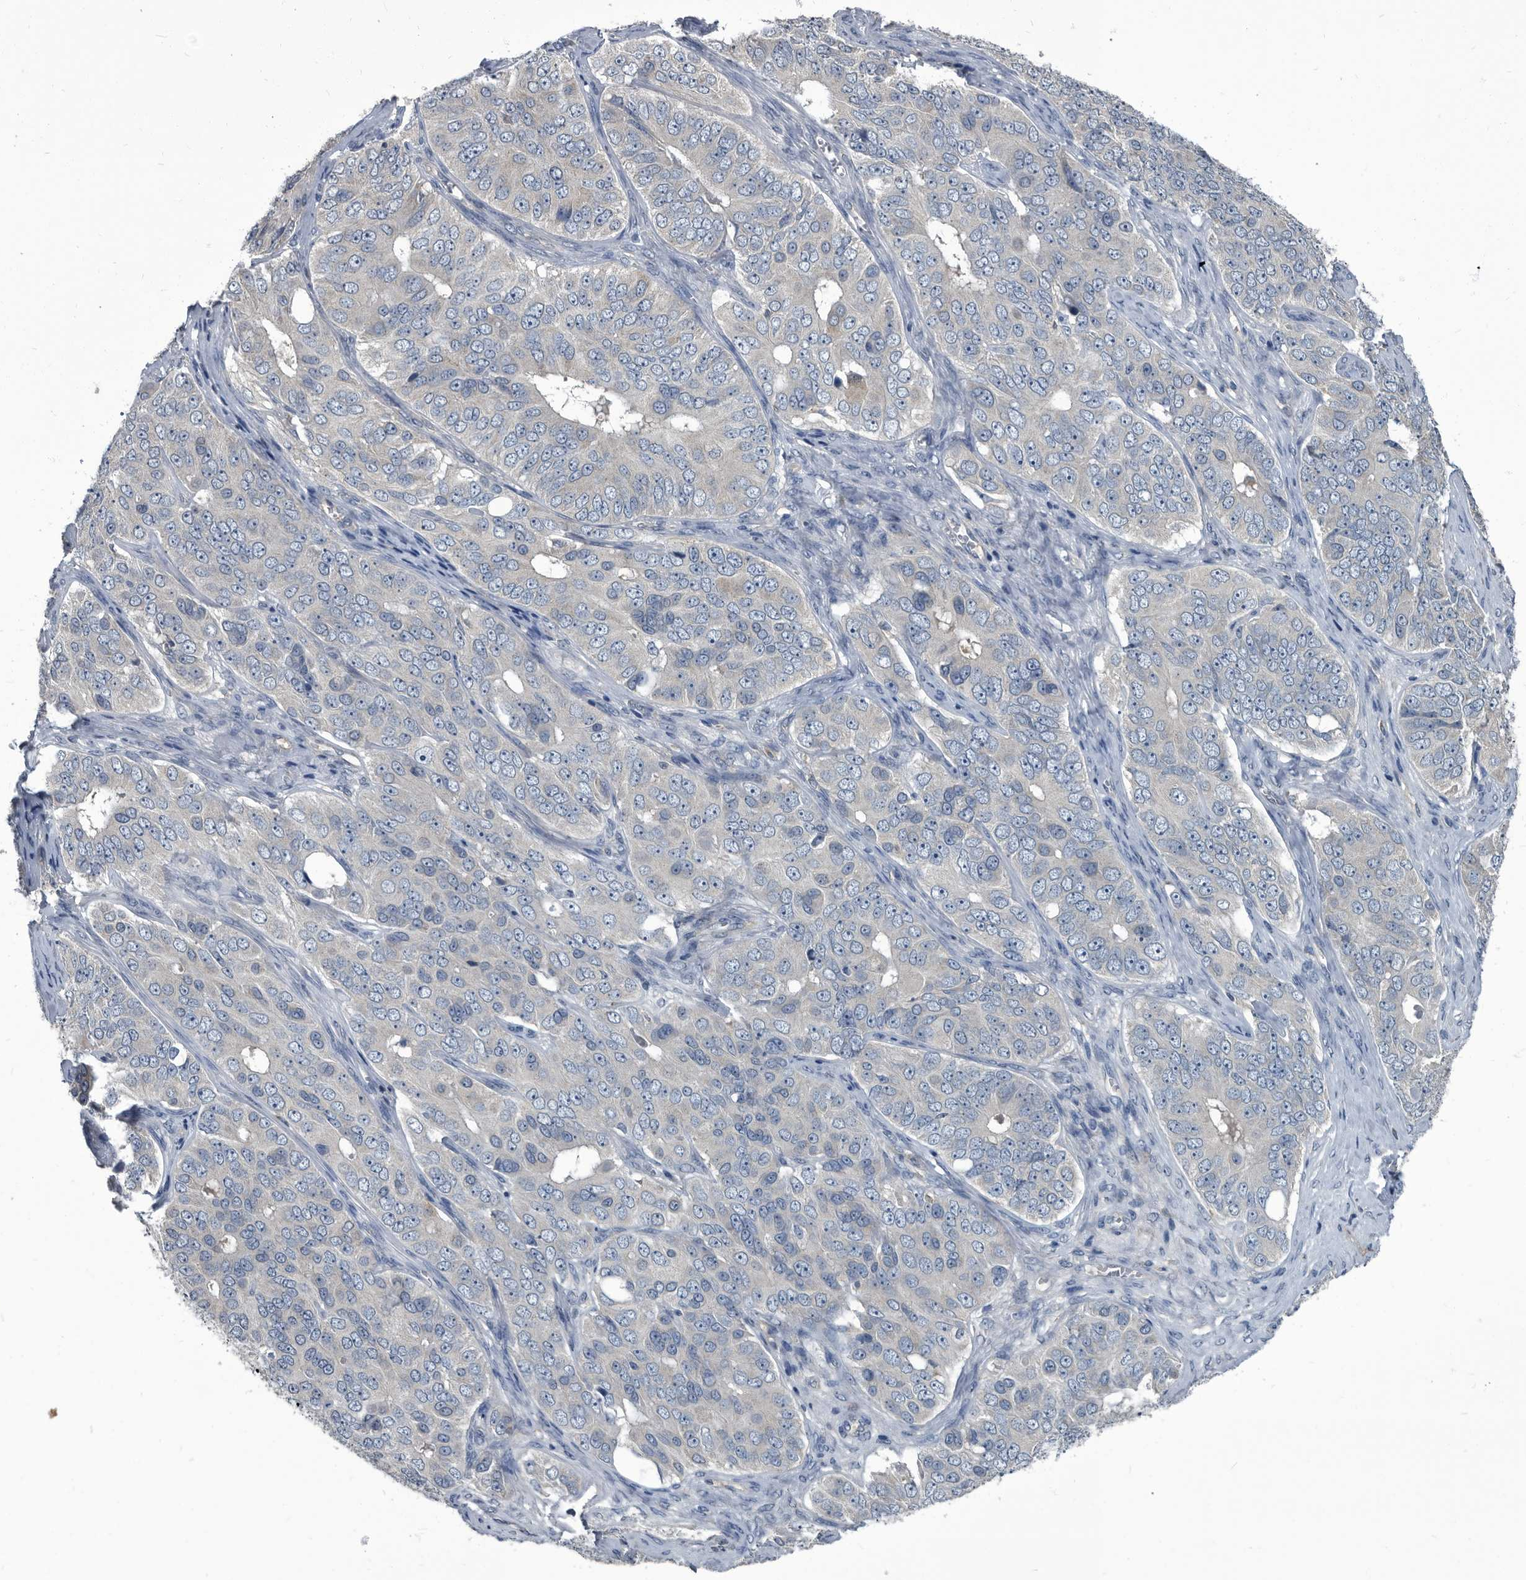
{"staining": {"intensity": "negative", "quantity": "none", "location": "none"}, "tissue": "ovarian cancer", "cell_type": "Tumor cells", "image_type": "cancer", "snomed": [{"axis": "morphology", "description": "Carcinoma, endometroid"}, {"axis": "topography", "description": "Ovary"}], "caption": "This is an immunohistochemistry (IHC) histopathology image of human endometroid carcinoma (ovarian). There is no positivity in tumor cells.", "gene": "CDV3", "patient": {"sex": "female", "age": 51}}